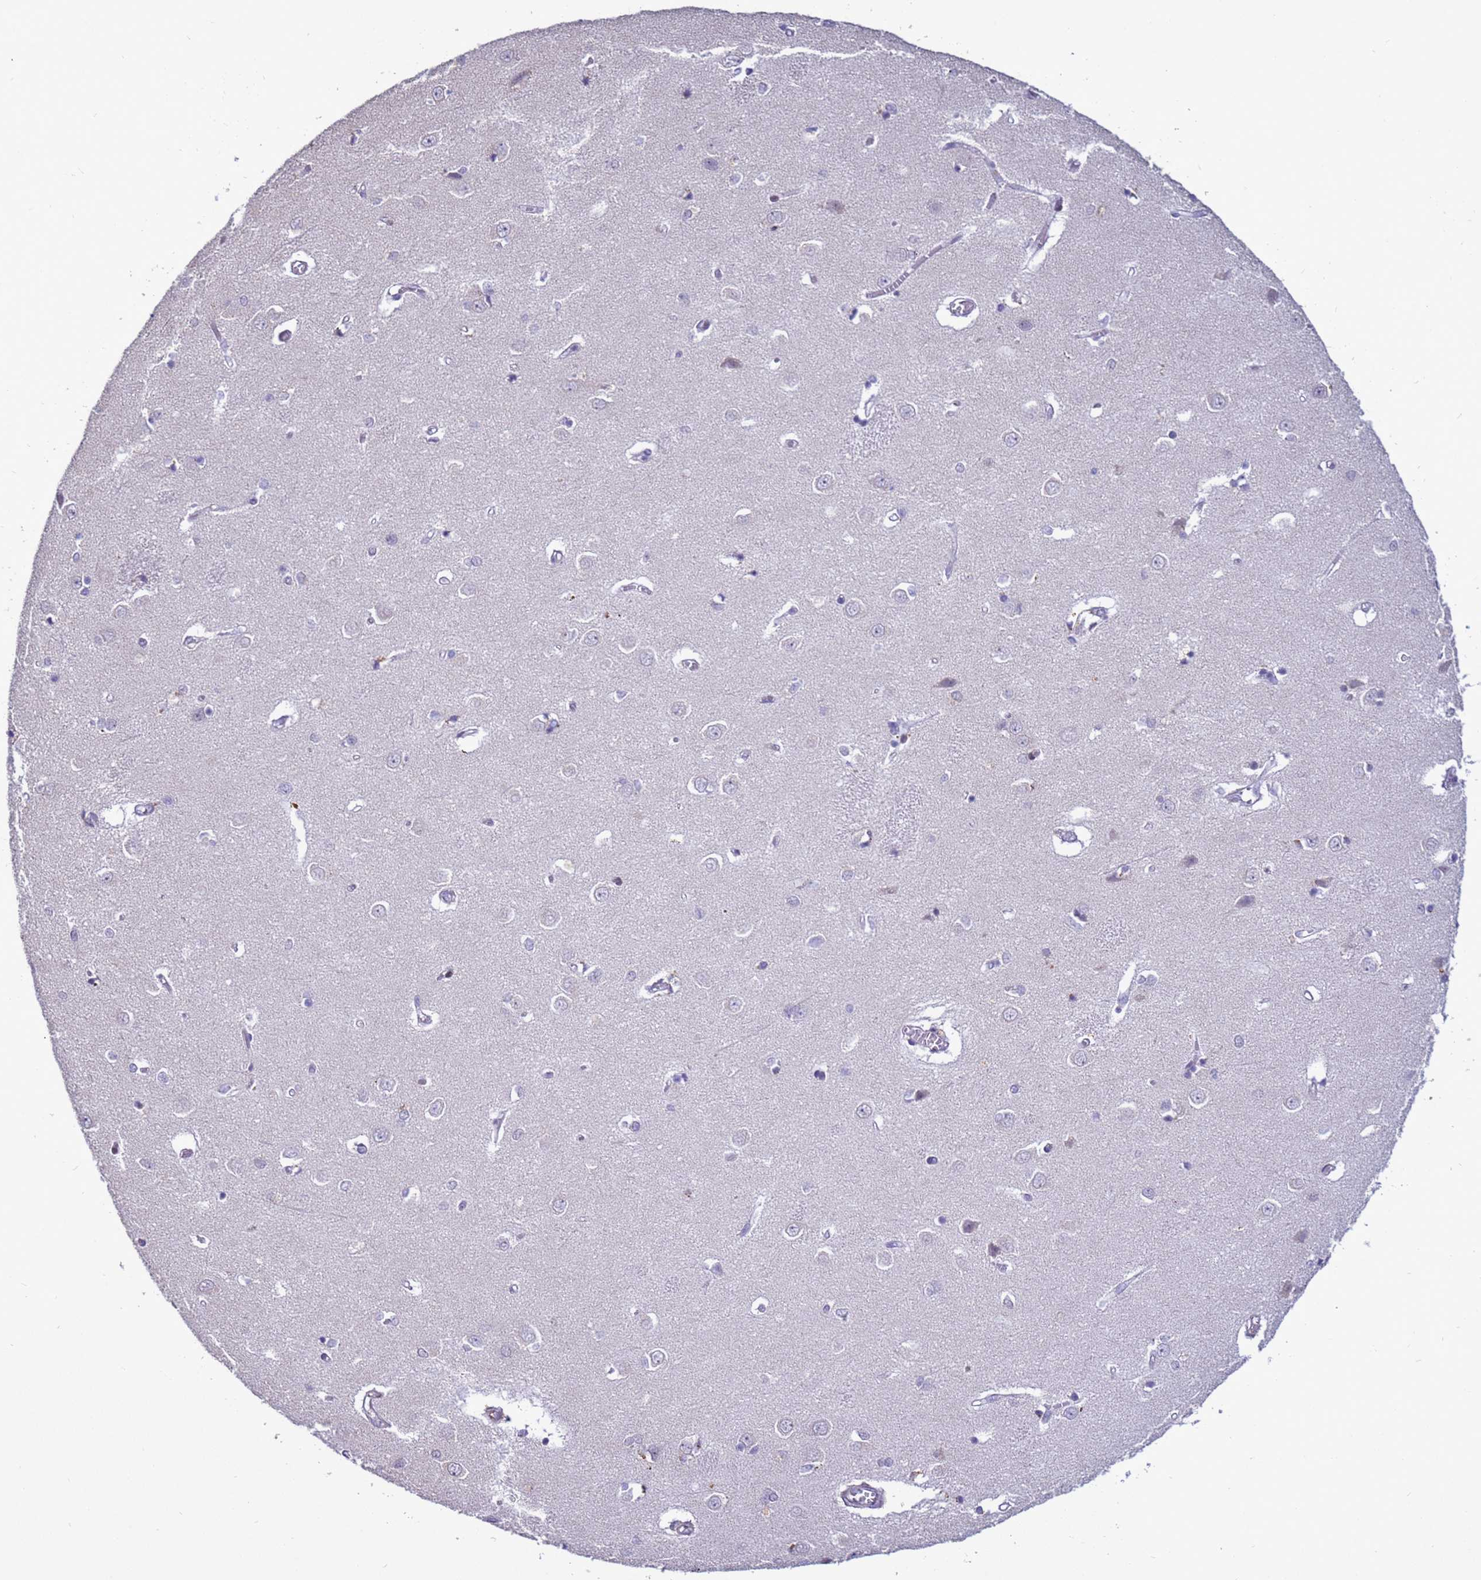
{"staining": {"intensity": "negative", "quantity": "none", "location": "none"}, "tissue": "caudate", "cell_type": "Glial cells", "image_type": "normal", "snomed": [{"axis": "morphology", "description": "Normal tissue, NOS"}, {"axis": "topography", "description": "Lateral ventricle wall"}], "caption": "Human caudate stained for a protein using immunohistochemistry shows no expression in glial cells.", "gene": "HGH1", "patient": {"sex": "male", "age": 37}}